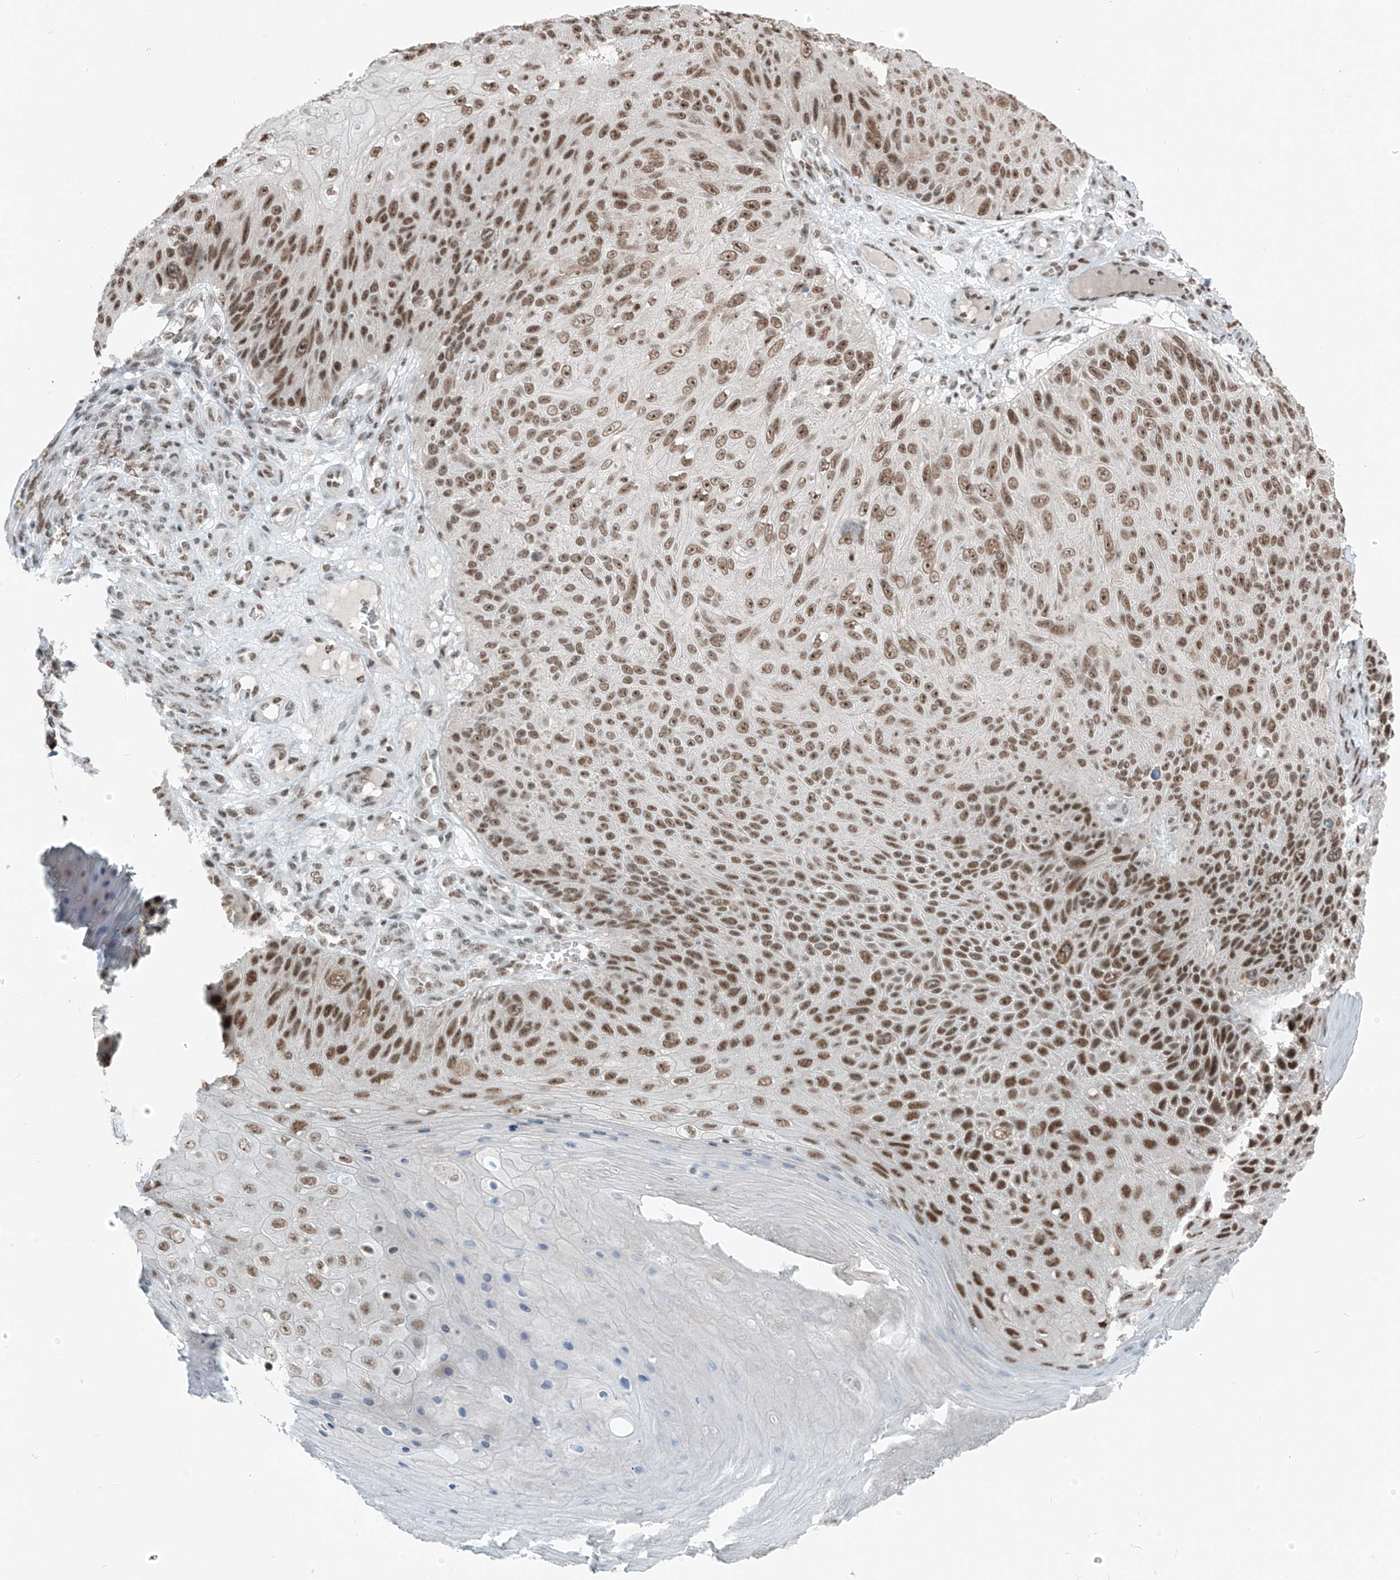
{"staining": {"intensity": "moderate", "quantity": ">75%", "location": "nuclear"}, "tissue": "skin cancer", "cell_type": "Tumor cells", "image_type": "cancer", "snomed": [{"axis": "morphology", "description": "Squamous cell carcinoma, NOS"}, {"axis": "topography", "description": "Skin"}], "caption": "Tumor cells display medium levels of moderate nuclear staining in approximately >75% of cells in human skin cancer (squamous cell carcinoma).", "gene": "WRNIP1", "patient": {"sex": "female", "age": 88}}